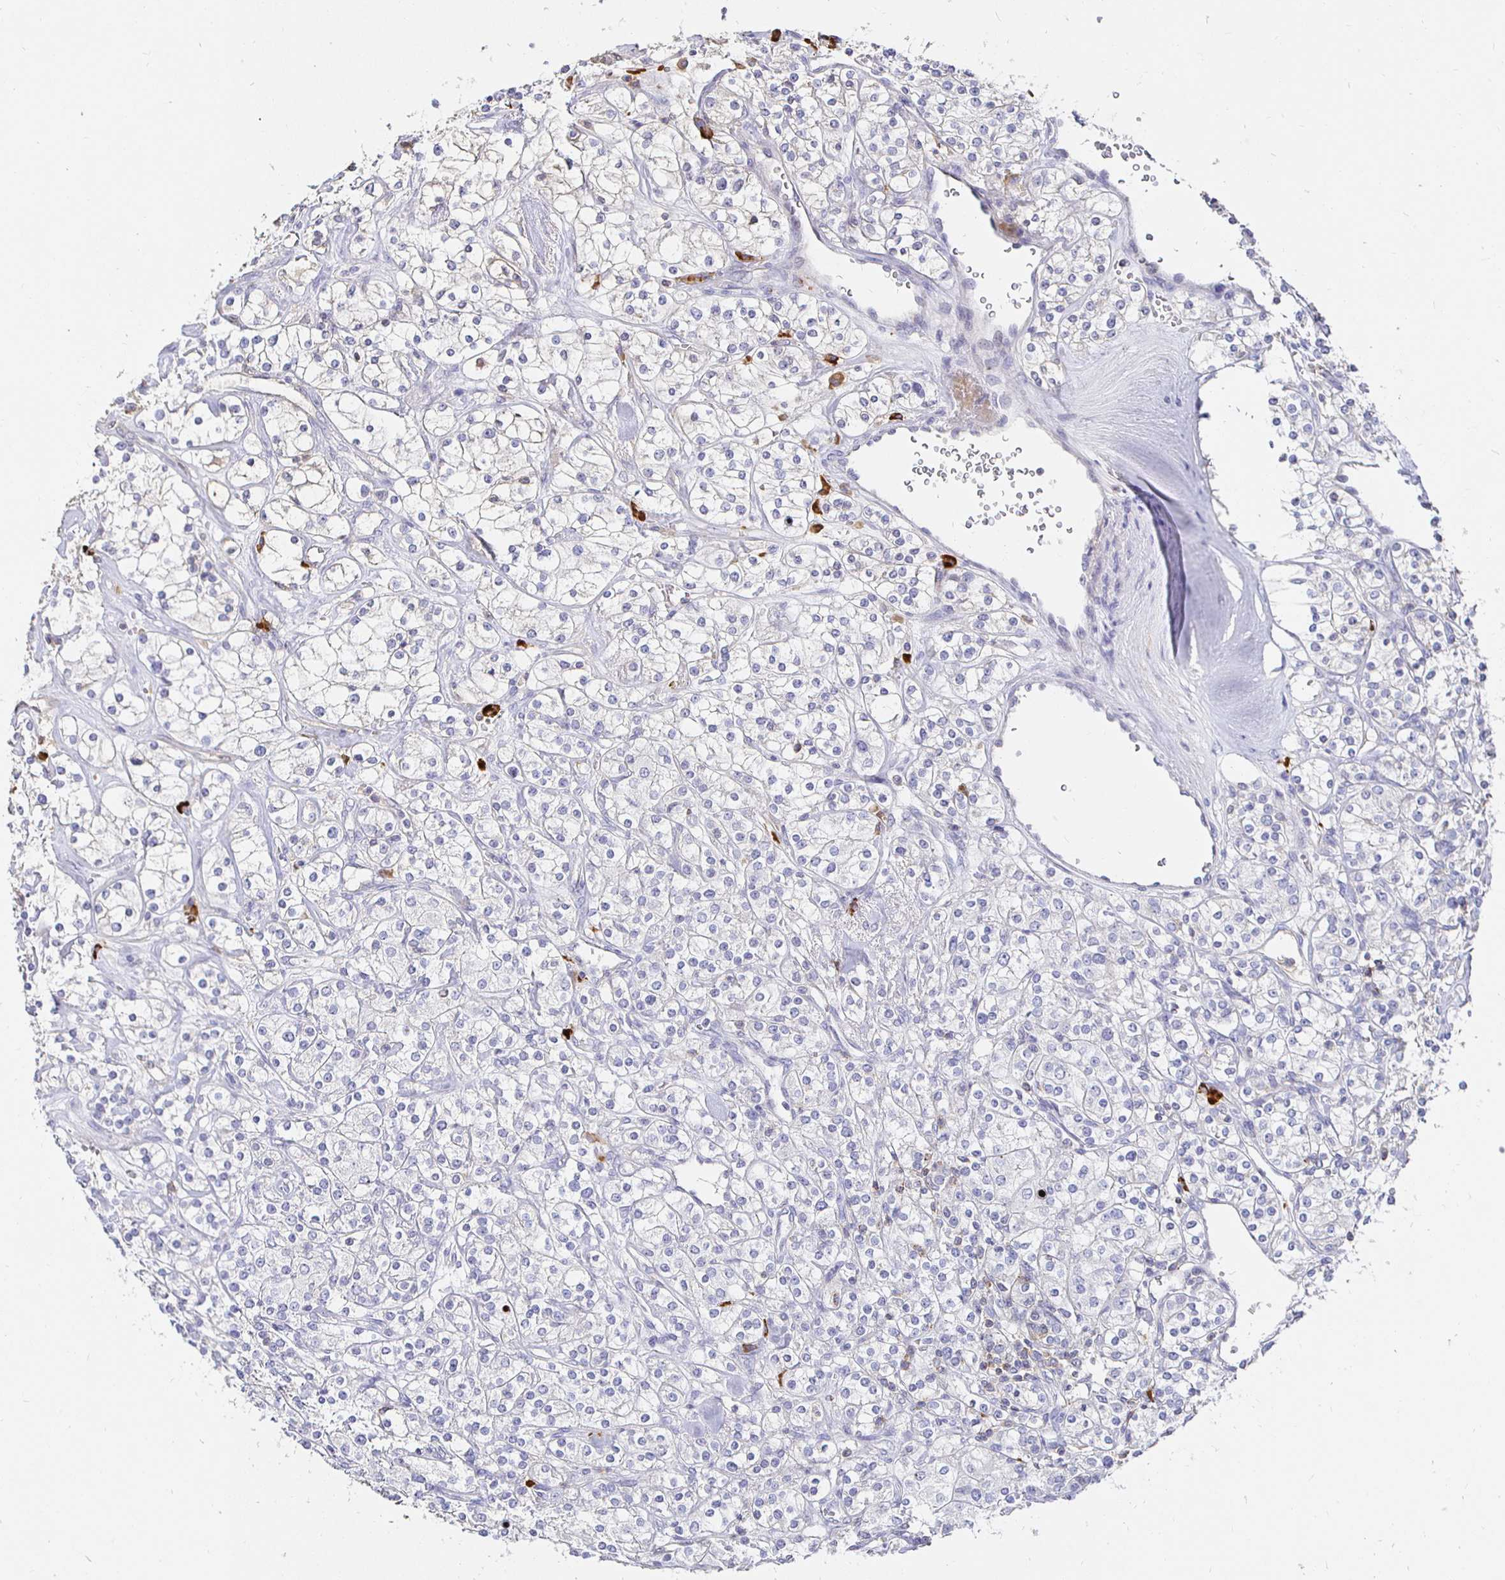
{"staining": {"intensity": "negative", "quantity": "none", "location": "none"}, "tissue": "renal cancer", "cell_type": "Tumor cells", "image_type": "cancer", "snomed": [{"axis": "morphology", "description": "Adenocarcinoma, NOS"}, {"axis": "topography", "description": "Kidney"}], "caption": "The histopathology image shows no staining of tumor cells in renal cancer (adenocarcinoma). (Stains: DAB (3,3'-diaminobenzidine) IHC with hematoxylin counter stain, Microscopy: brightfield microscopy at high magnification).", "gene": "CXCR3", "patient": {"sex": "male", "age": 77}}